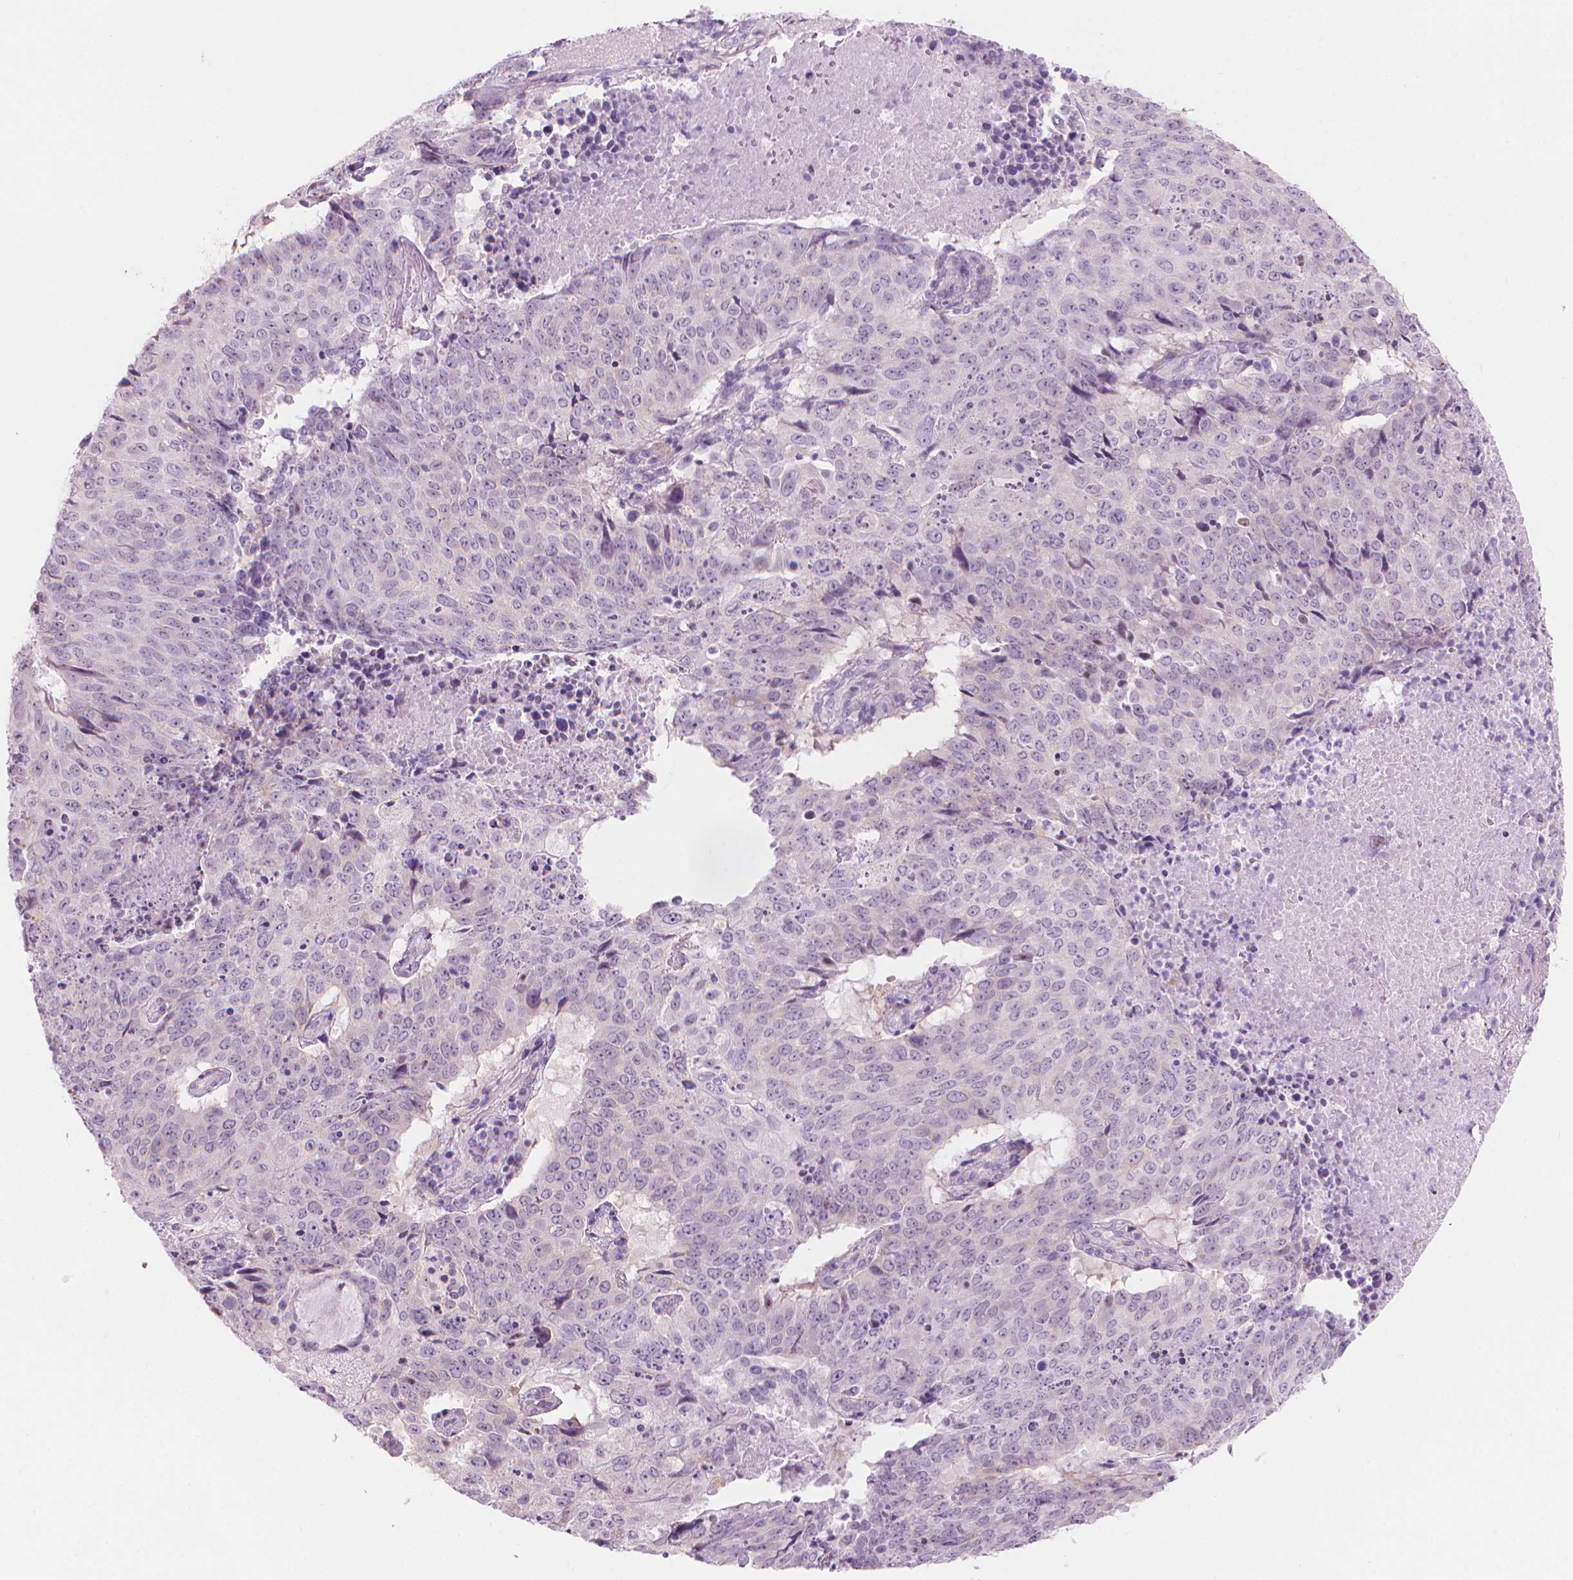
{"staining": {"intensity": "negative", "quantity": "none", "location": "none"}, "tissue": "lung cancer", "cell_type": "Tumor cells", "image_type": "cancer", "snomed": [{"axis": "morphology", "description": "Normal tissue, NOS"}, {"axis": "morphology", "description": "Squamous cell carcinoma, NOS"}, {"axis": "topography", "description": "Bronchus"}, {"axis": "topography", "description": "Lung"}], "caption": "High power microscopy micrograph of an immunohistochemistry (IHC) image of lung squamous cell carcinoma, revealing no significant positivity in tumor cells.", "gene": "ENSG00000187186", "patient": {"sex": "male", "age": 64}}